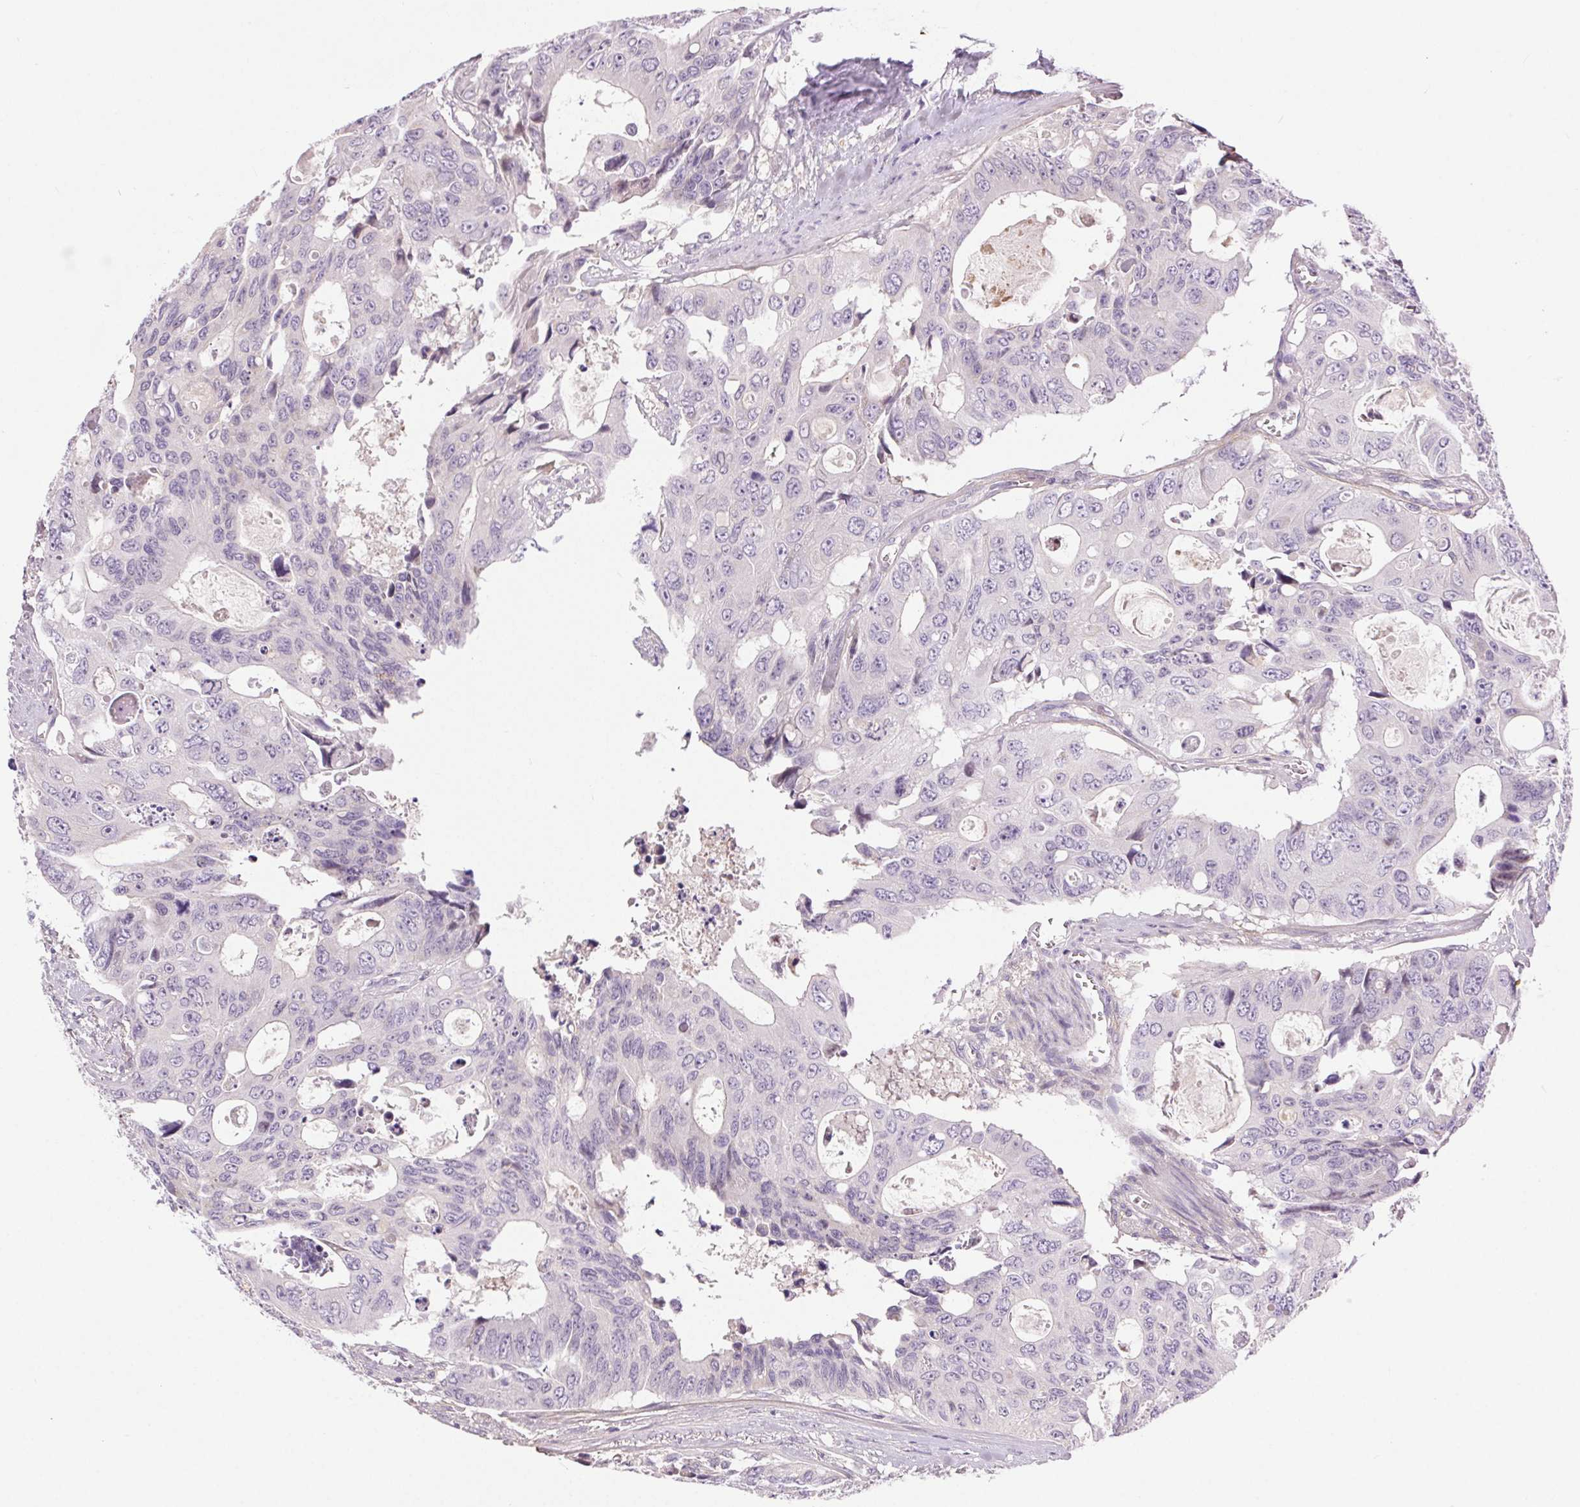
{"staining": {"intensity": "negative", "quantity": "none", "location": "none"}, "tissue": "colorectal cancer", "cell_type": "Tumor cells", "image_type": "cancer", "snomed": [{"axis": "morphology", "description": "Adenocarcinoma, NOS"}, {"axis": "topography", "description": "Rectum"}], "caption": "IHC of adenocarcinoma (colorectal) exhibits no staining in tumor cells. The staining was performed using DAB to visualize the protein expression in brown, while the nuclei were stained in blue with hematoxylin (Magnification: 20x).", "gene": "SYT11", "patient": {"sex": "male", "age": 76}}